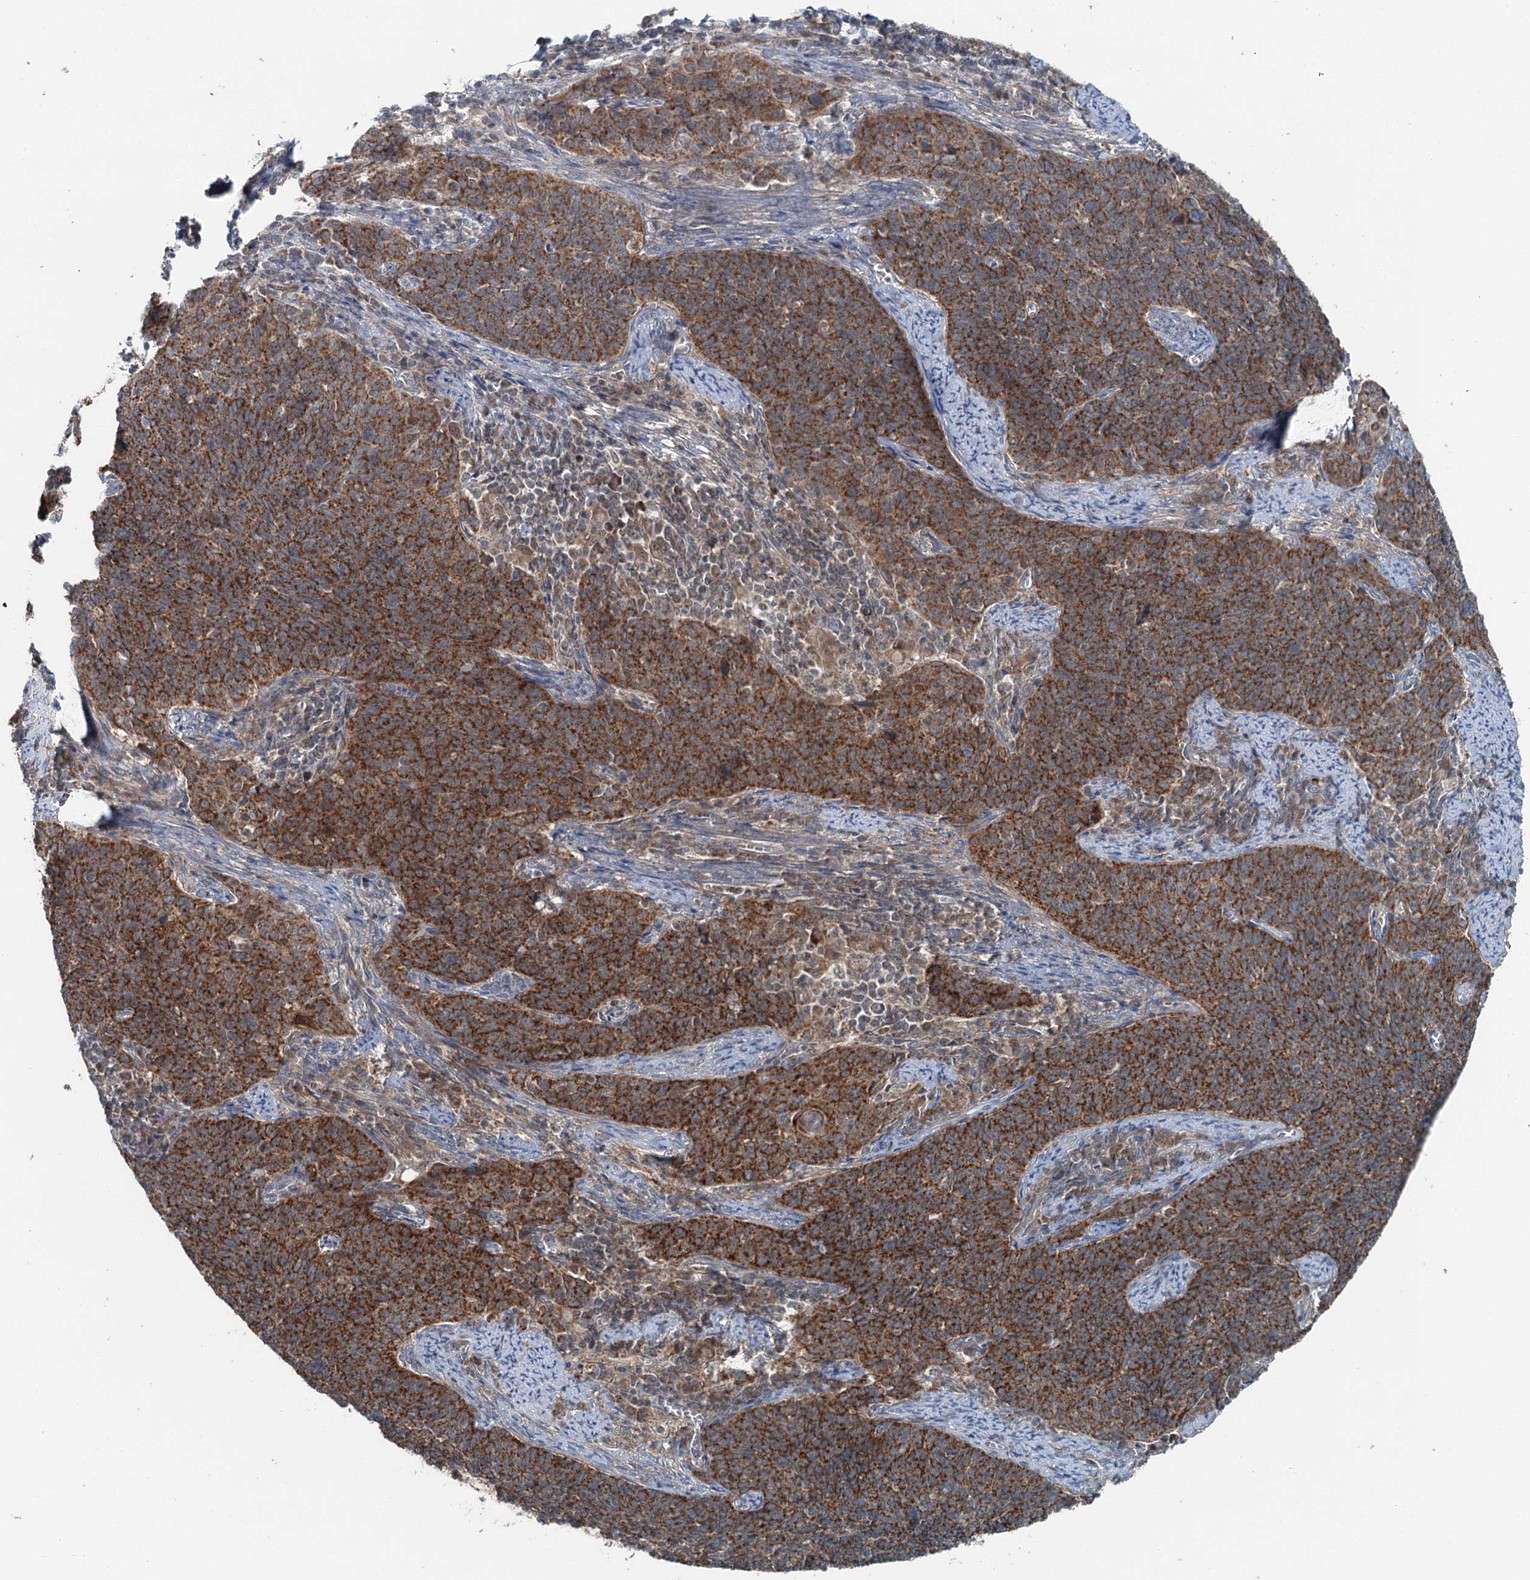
{"staining": {"intensity": "moderate", "quantity": ">75%", "location": "cytoplasmic/membranous"}, "tissue": "cervical cancer", "cell_type": "Tumor cells", "image_type": "cancer", "snomed": [{"axis": "morphology", "description": "Squamous cell carcinoma, NOS"}, {"axis": "topography", "description": "Cervix"}], "caption": "Moderate cytoplasmic/membranous protein positivity is appreciated in about >75% of tumor cells in squamous cell carcinoma (cervical). Ihc stains the protein in brown and the nuclei are stained blue.", "gene": "WAPL", "patient": {"sex": "female", "age": 39}}